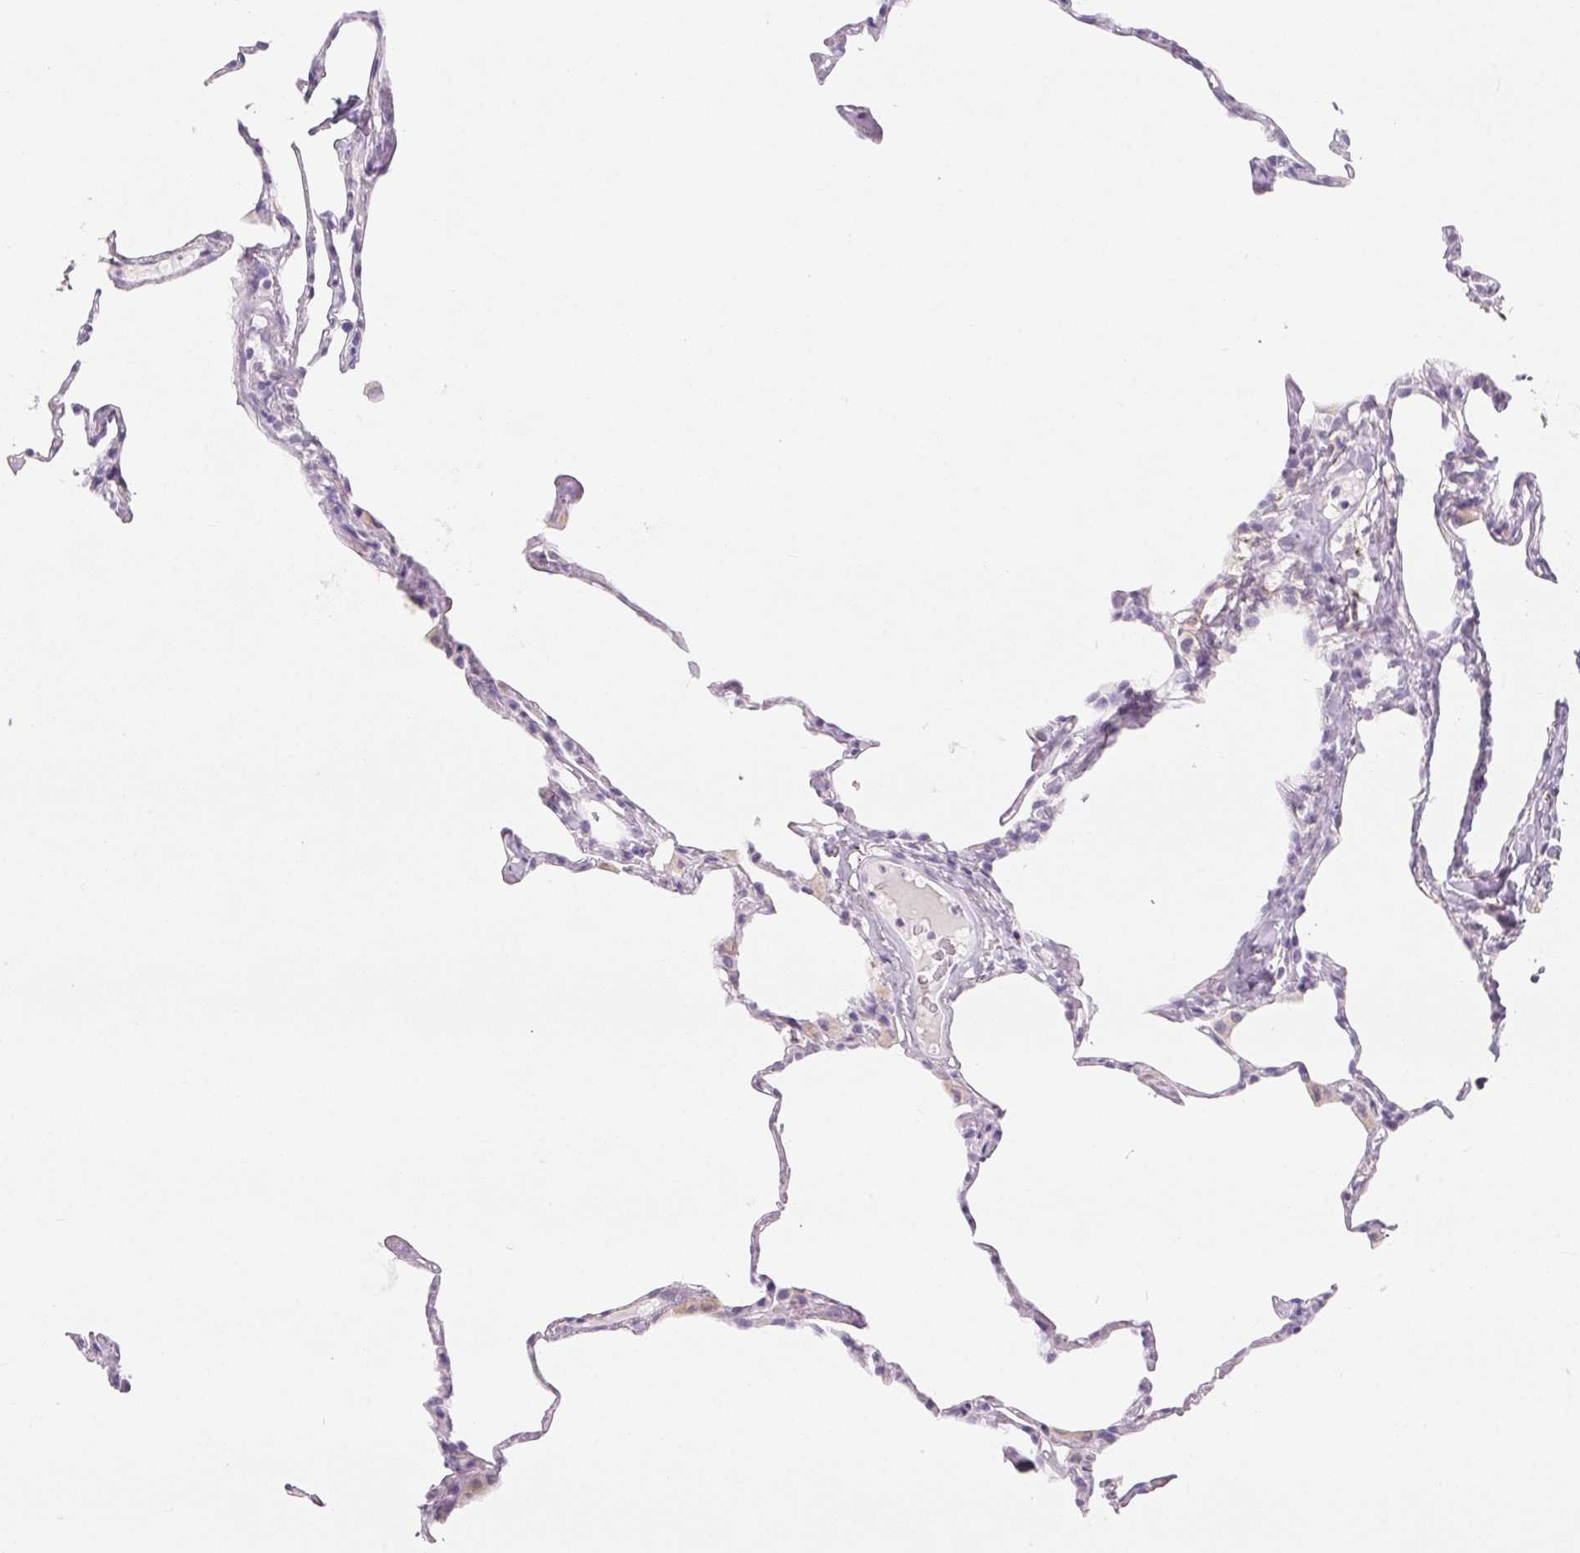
{"staining": {"intensity": "negative", "quantity": "none", "location": "none"}, "tissue": "lung", "cell_type": "Alveolar cells", "image_type": "normal", "snomed": [{"axis": "morphology", "description": "Normal tissue, NOS"}, {"axis": "topography", "description": "Lung"}], "caption": "Immunohistochemistry (IHC) photomicrograph of unremarkable lung: human lung stained with DAB demonstrates no significant protein expression in alveolar cells.", "gene": "CD69", "patient": {"sex": "male", "age": 65}}